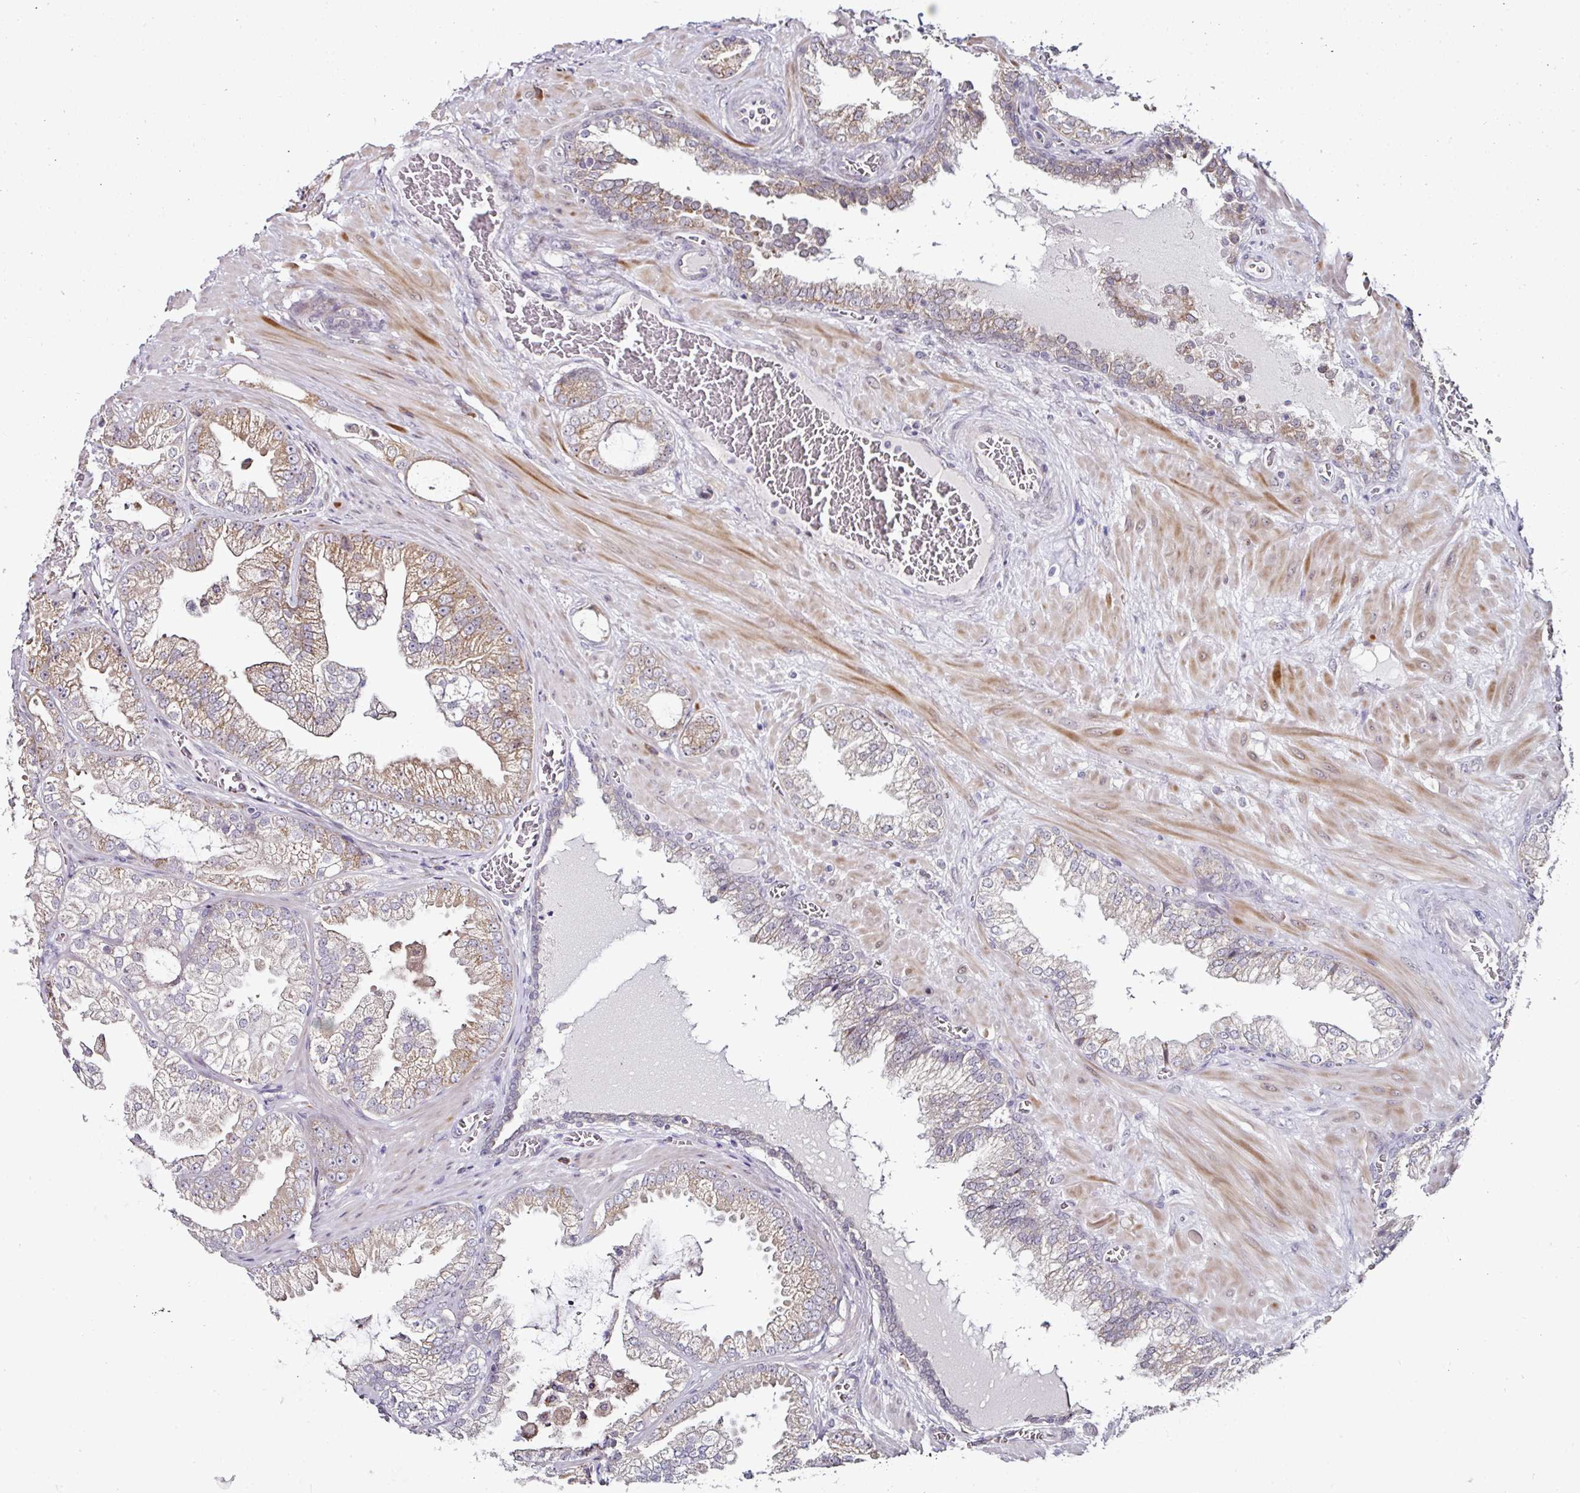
{"staining": {"intensity": "moderate", "quantity": "25%-75%", "location": "cytoplasmic/membranous"}, "tissue": "prostate cancer", "cell_type": "Tumor cells", "image_type": "cancer", "snomed": [{"axis": "morphology", "description": "Adenocarcinoma, Low grade"}, {"axis": "topography", "description": "Prostate"}], "caption": "Adenocarcinoma (low-grade) (prostate) stained with a protein marker exhibits moderate staining in tumor cells.", "gene": "APOLD1", "patient": {"sex": "male", "age": 57}}